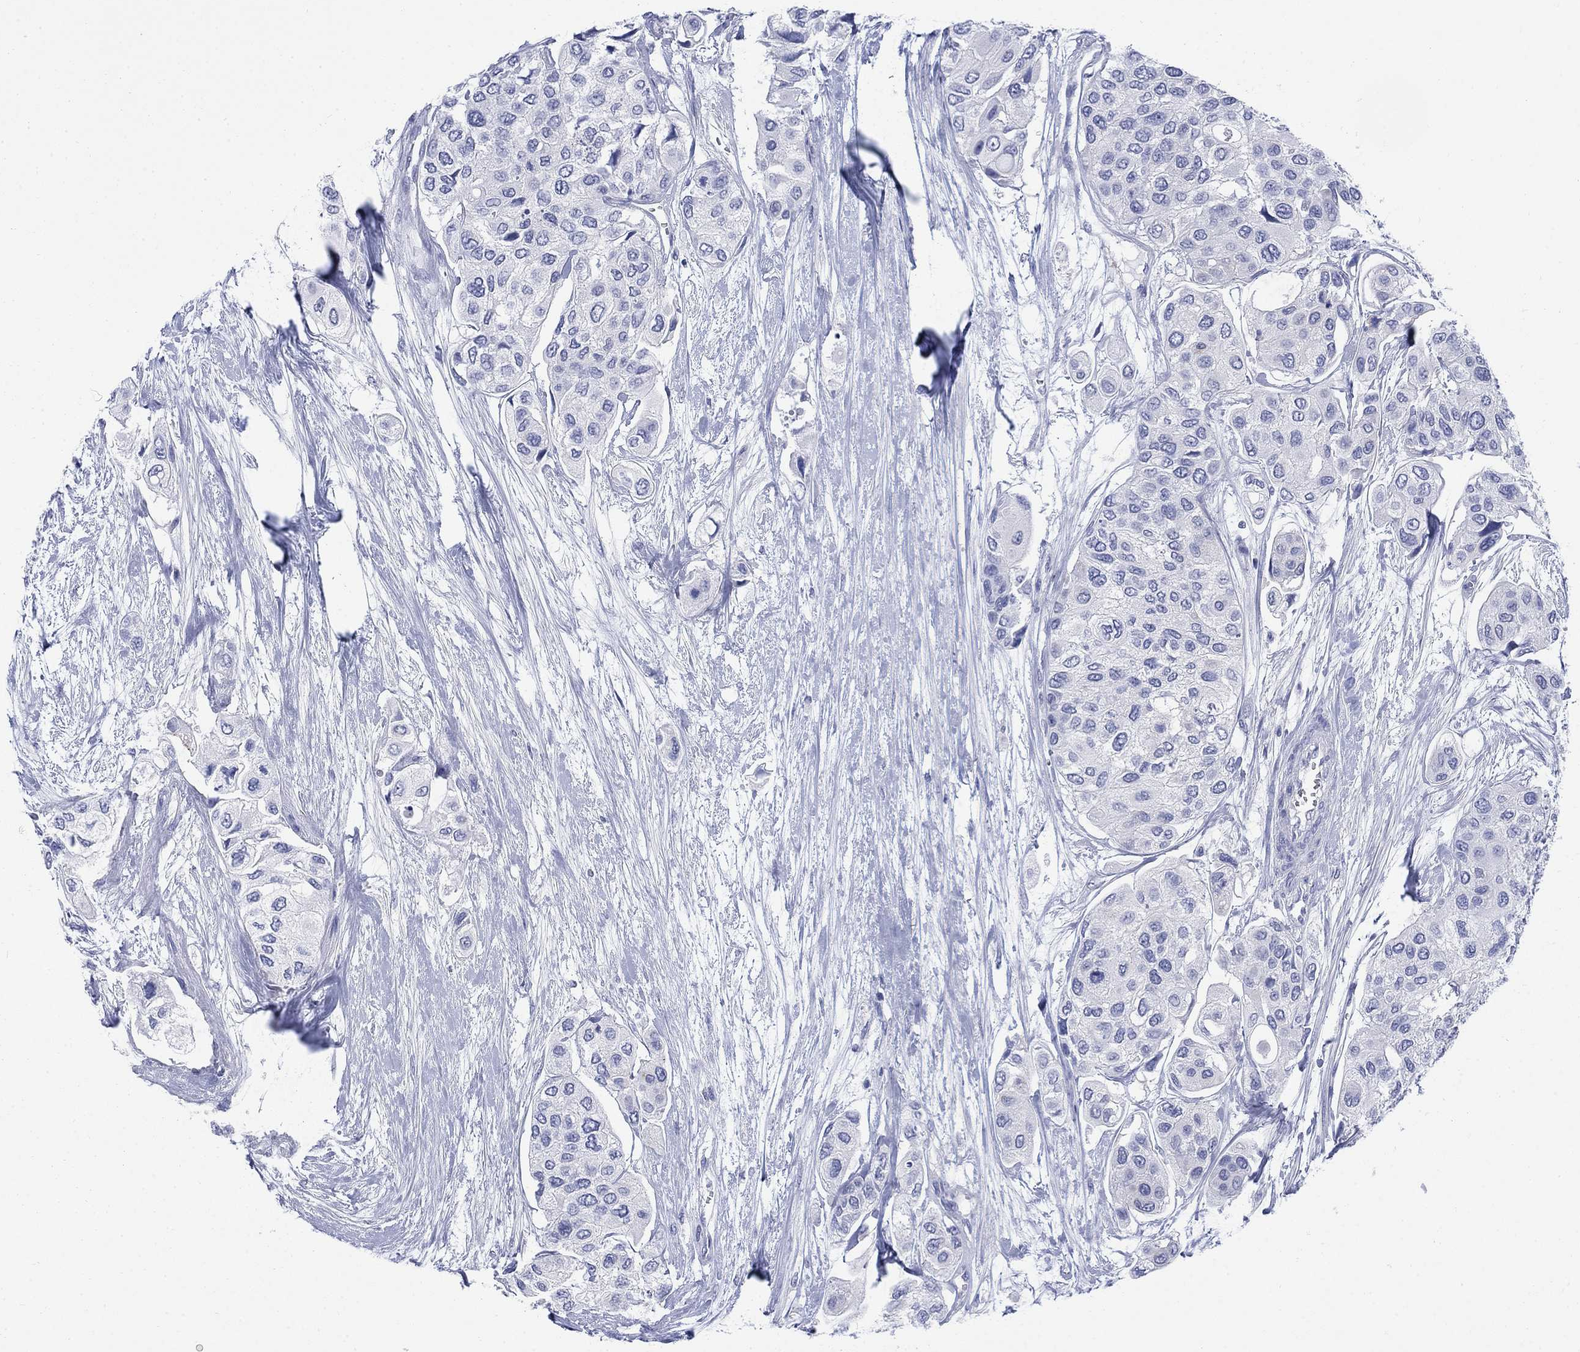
{"staining": {"intensity": "negative", "quantity": "none", "location": "none"}, "tissue": "urothelial cancer", "cell_type": "Tumor cells", "image_type": "cancer", "snomed": [{"axis": "morphology", "description": "Urothelial carcinoma, High grade"}, {"axis": "topography", "description": "Urinary bladder"}], "caption": "DAB (3,3'-diaminobenzidine) immunohistochemical staining of human high-grade urothelial carcinoma displays no significant positivity in tumor cells.", "gene": "IGF2BP3", "patient": {"sex": "male", "age": 77}}